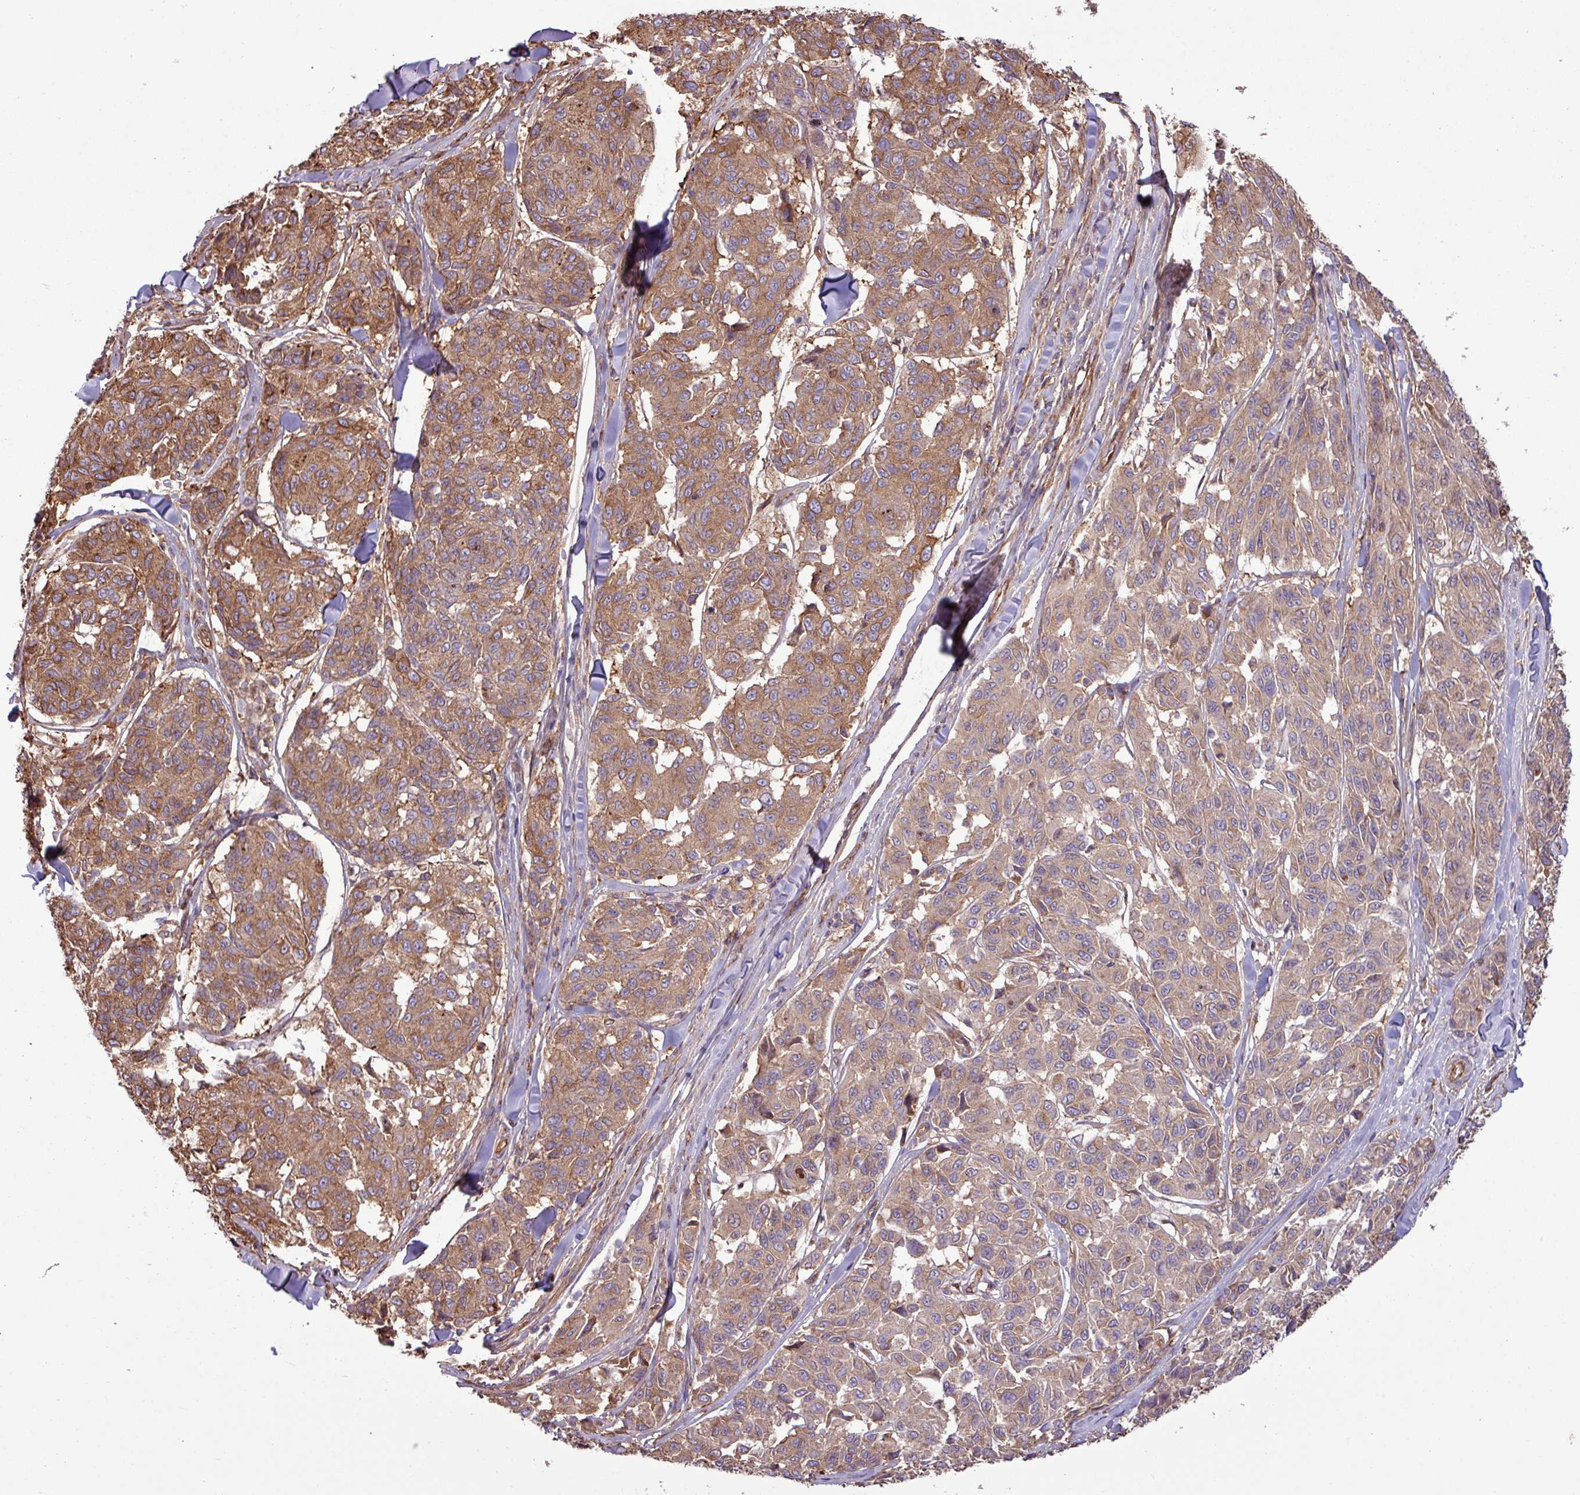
{"staining": {"intensity": "moderate", "quantity": ">75%", "location": "cytoplasmic/membranous"}, "tissue": "melanoma", "cell_type": "Tumor cells", "image_type": "cancer", "snomed": [{"axis": "morphology", "description": "Malignant melanoma, NOS"}, {"axis": "topography", "description": "Skin"}], "caption": "Human melanoma stained with a brown dye demonstrates moderate cytoplasmic/membranous positive staining in approximately >75% of tumor cells.", "gene": "ZNF300", "patient": {"sex": "female", "age": 66}}